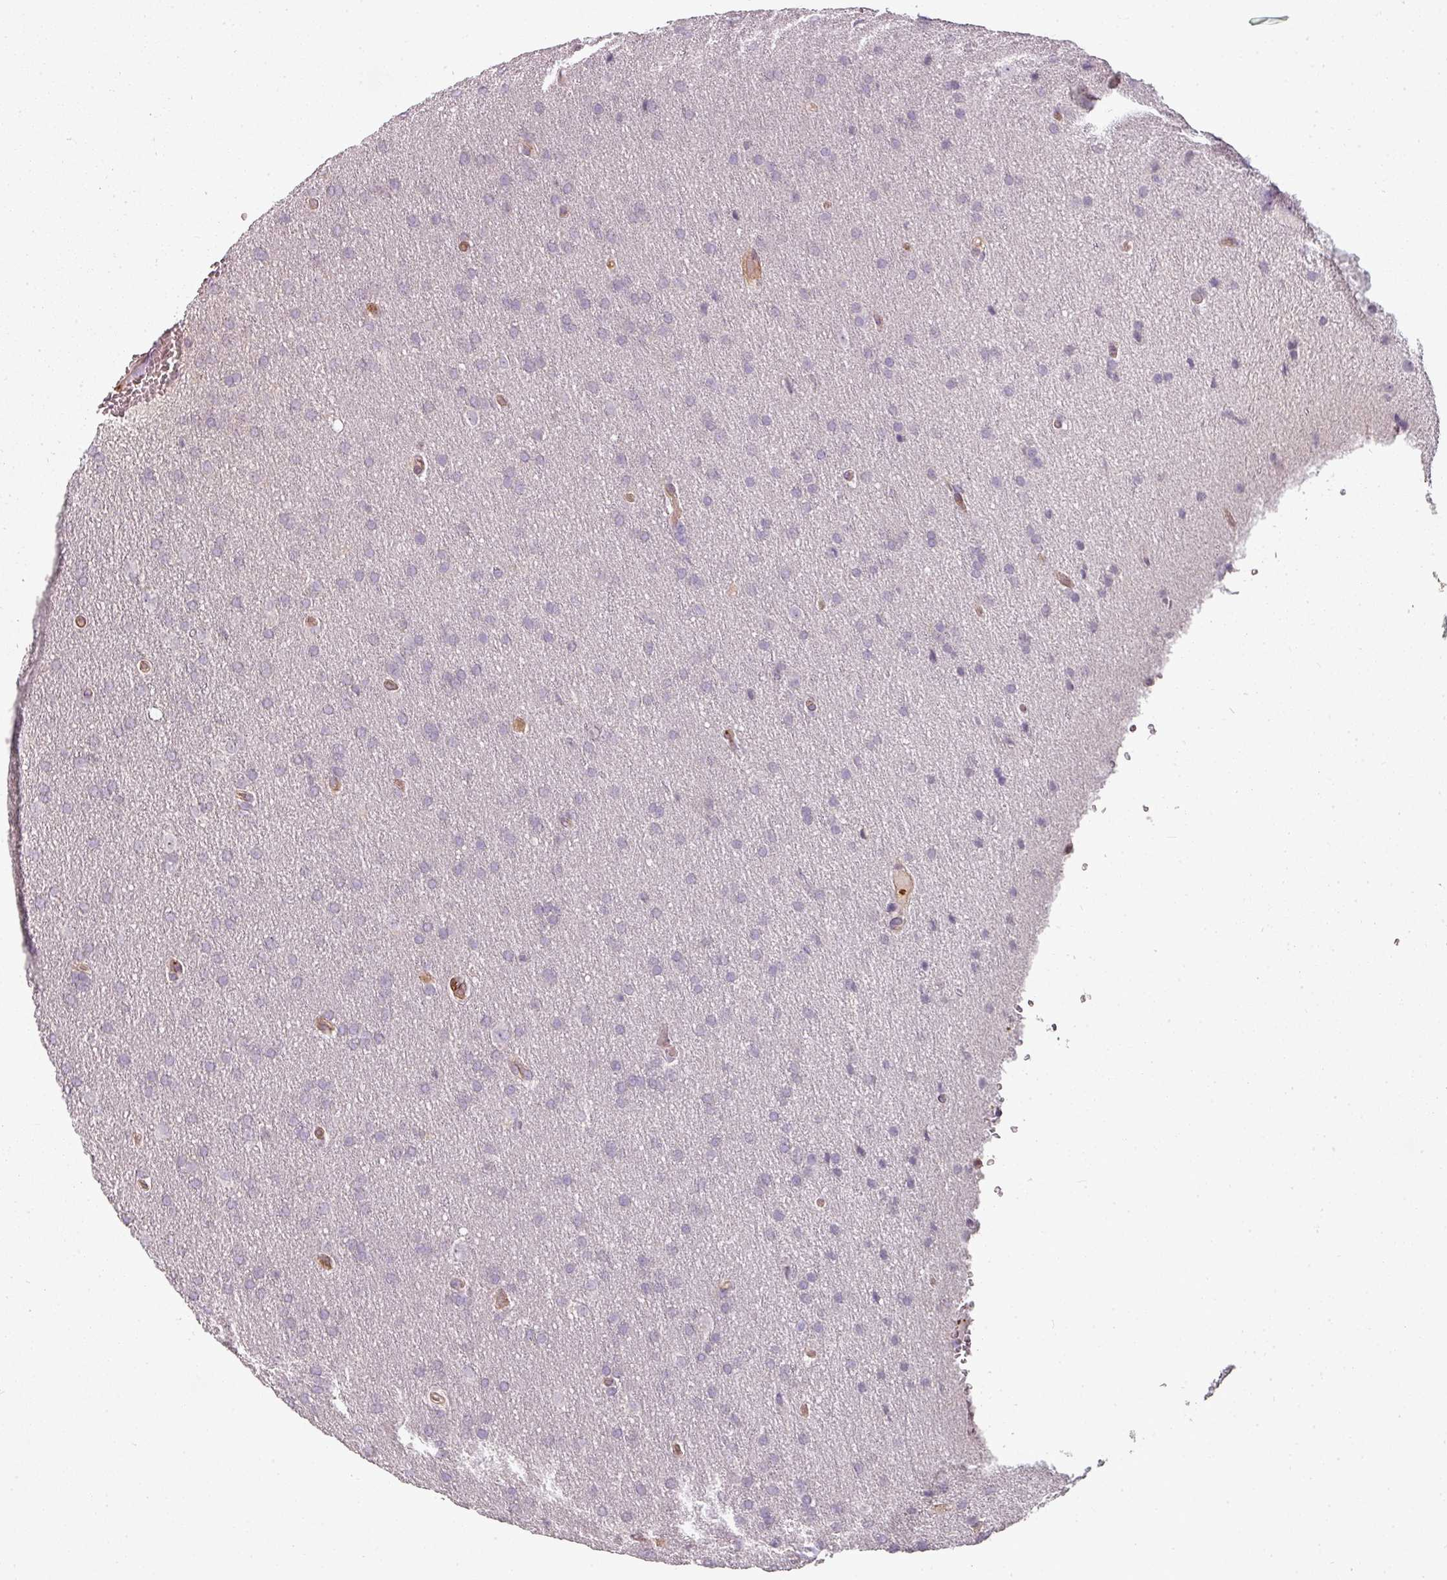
{"staining": {"intensity": "negative", "quantity": "none", "location": "none"}, "tissue": "glioma", "cell_type": "Tumor cells", "image_type": "cancer", "snomed": [{"axis": "morphology", "description": "Glioma, malignant, Low grade"}, {"axis": "topography", "description": "Brain"}], "caption": "A high-resolution histopathology image shows immunohistochemistry staining of malignant glioma (low-grade), which reveals no significant expression in tumor cells.", "gene": "CLIC1", "patient": {"sex": "female", "age": 32}}